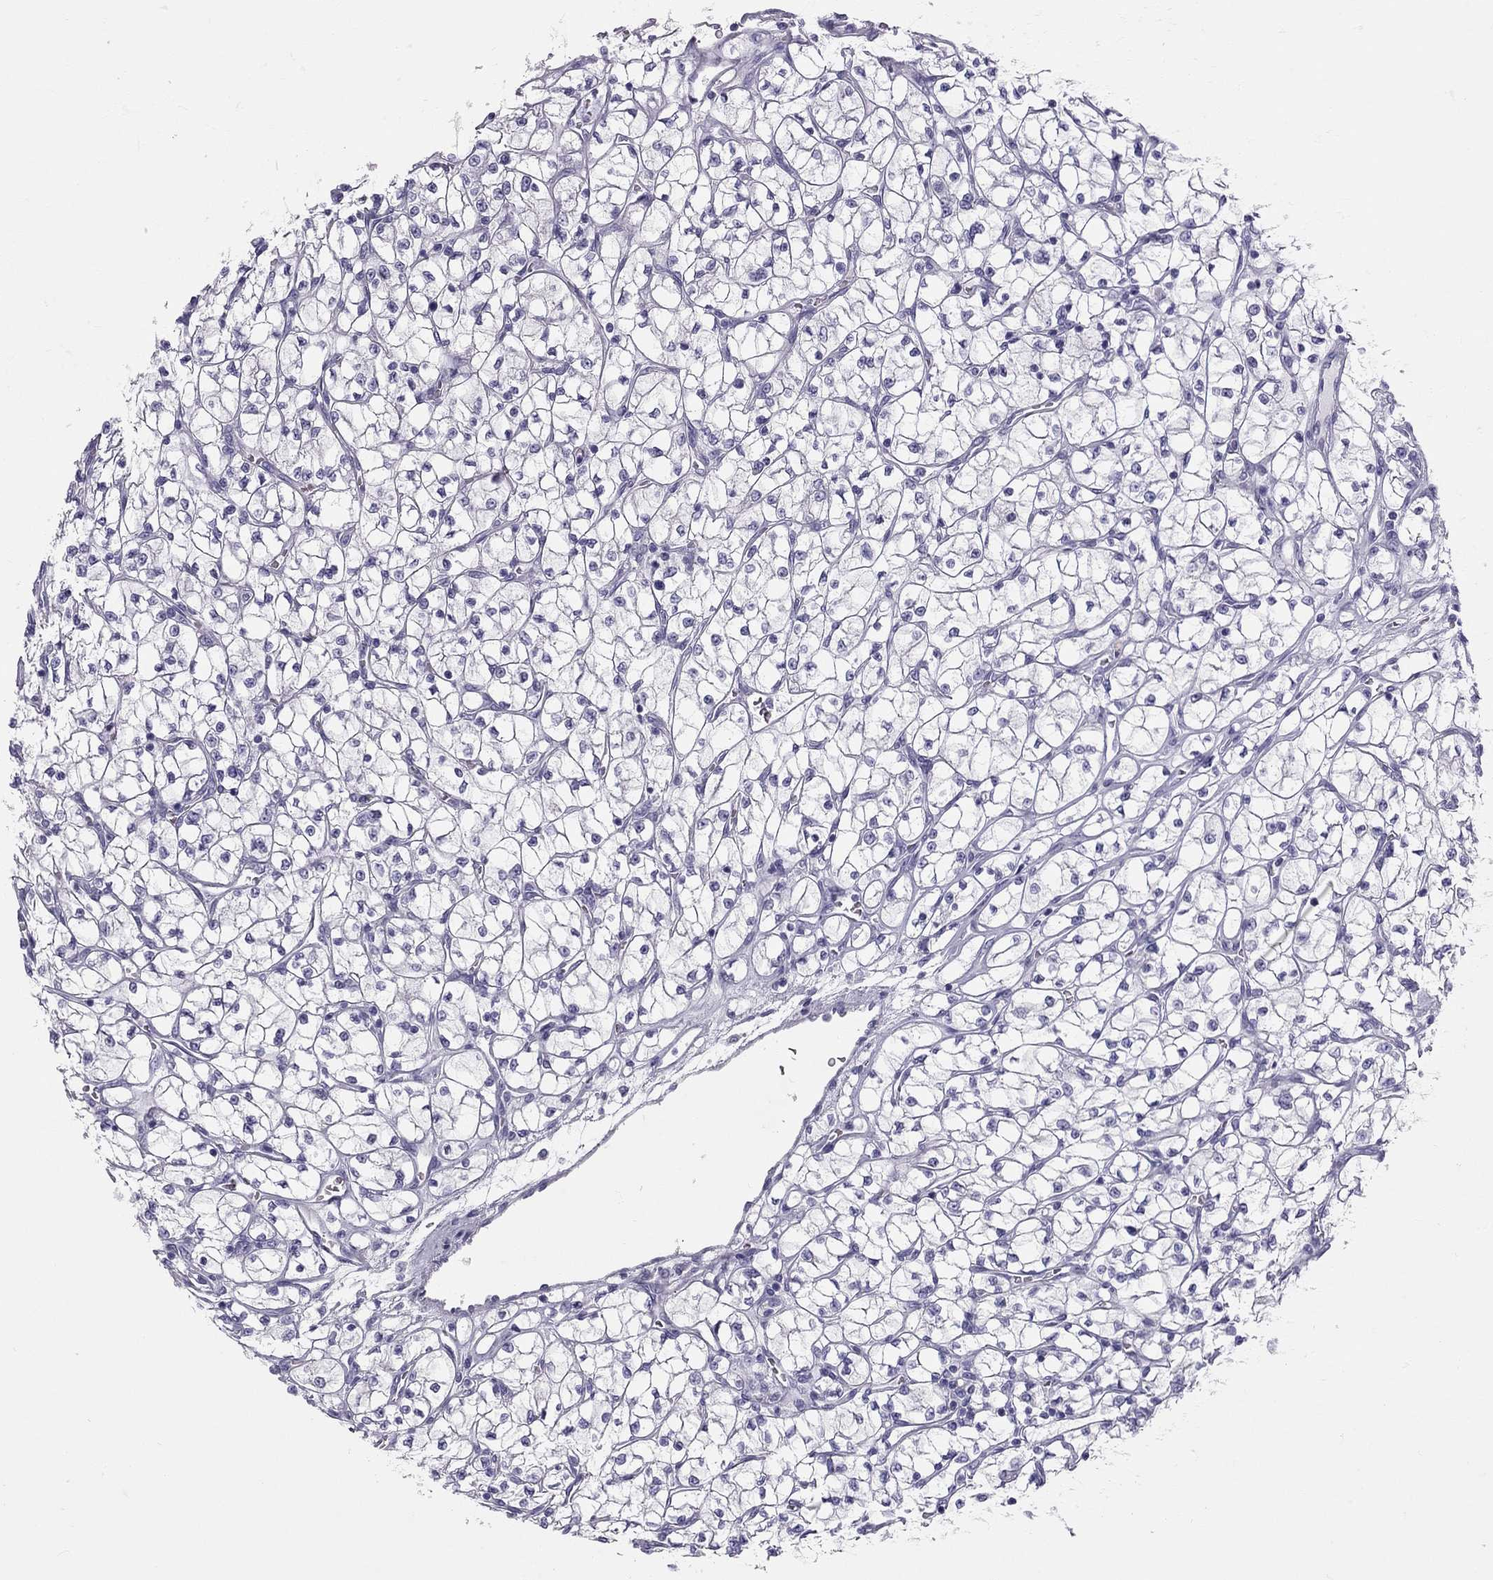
{"staining": {"intensity": "negative", "quantity": "none", "location": "none"}, "tissue": "renal cancer", "cell_type": "Tumor cells", "image_type": "cancer", "snomed": [{"axis": "morphology", "description": "Adenocarcinoma, NOS"}, {"axis": "topography", "description": "Kidney"}], "caption": "This micrograph is of renal cancer stained with immunohistochemistry to label a protein in brown with the nuclei are counter-stained blue. There is no staining in tumor cells.", "gene": "TRPM3", "patient": {"sex": "female", "age": 64}}